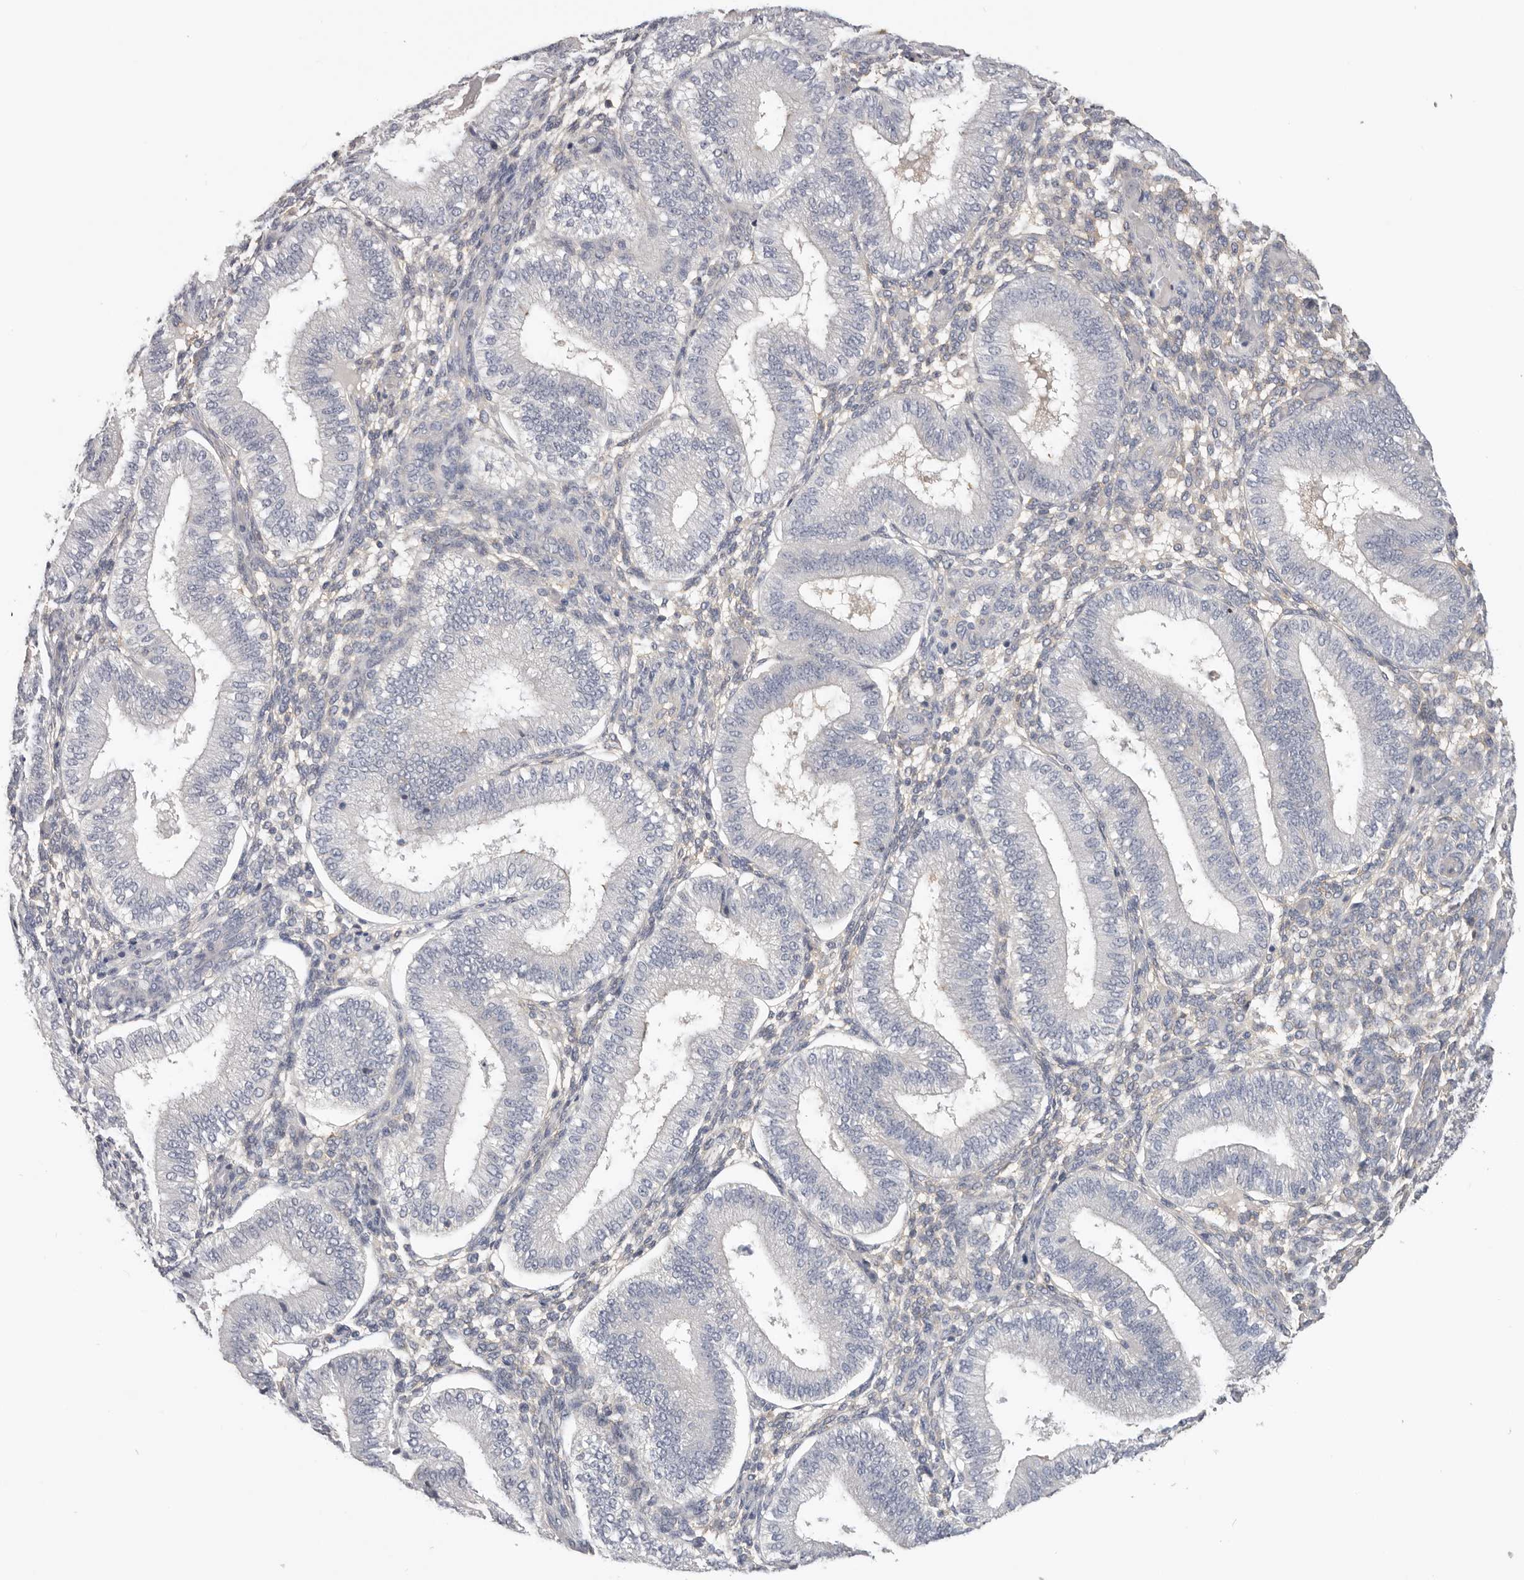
{"staining": {"intensity": "negative", "quantity": "none", "location": "none"}, "tissue": "endometrium", "cell_type": "Cells in endometrial stroma", "image_type": "normal", "snomed": [{"axis": "morphology", "description": "Normal tissue, NOS"}, {"axis": "topography", "description": "Endometrium"}], "caption": "DAB immunohistochemical staining of unremarkable human endometrium exhibits no significant positivity in cells in endometrial stroma.", "gene": "WDTC1", "patient": {"sex": "female", "age": 39}}